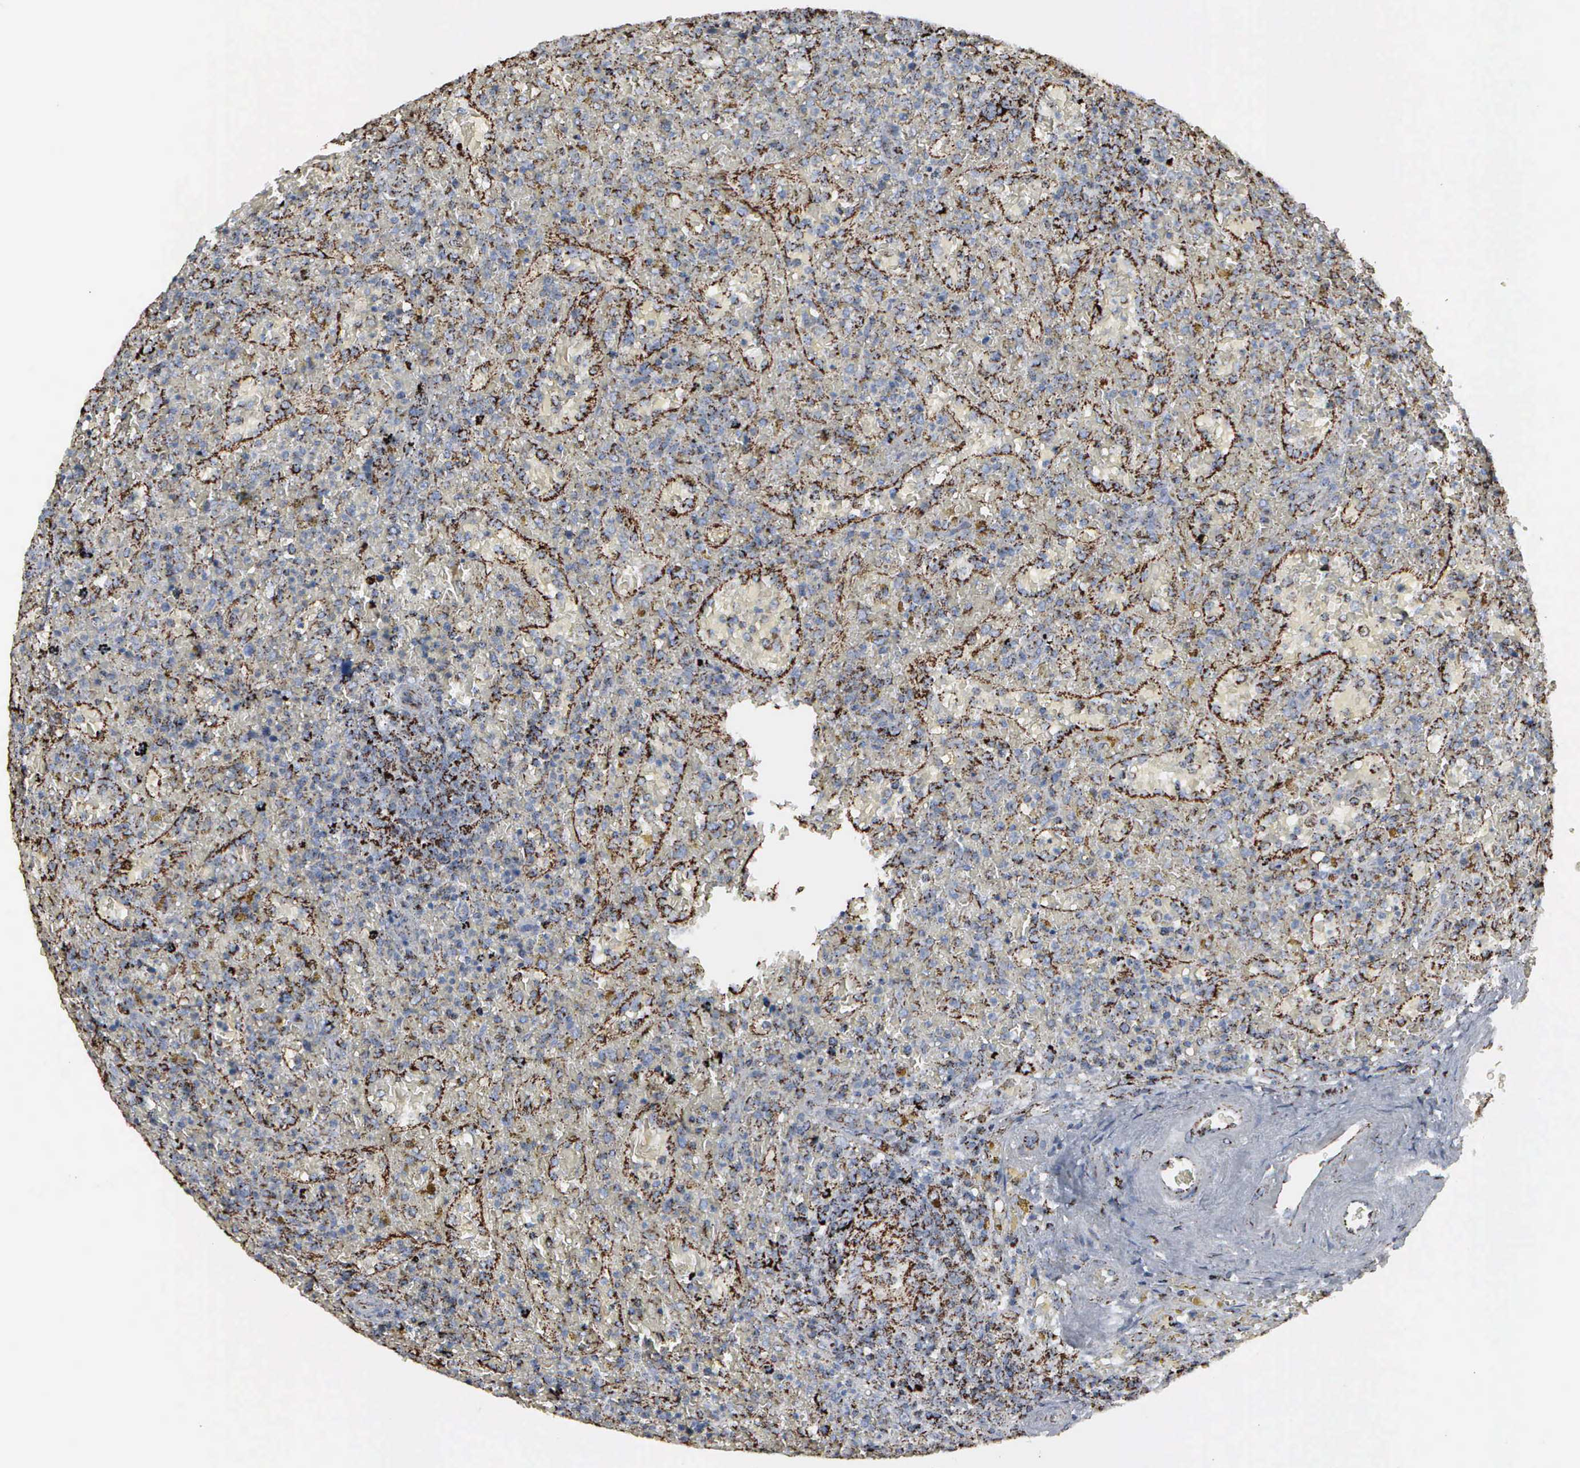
{"staining": {"intensity": "strong", "quantity": "25%-75%", "location": "cytoplasmic/membranous"}, "tissue": "lymphoma", "cell_type": "Tumor cells", "image_type": "cancer", "snomed": [{"axis": "morphology", "description": "Malignant lymphoma, non-Hodgkin's type, High grade"}, {"axis": "topography", "description": "Spleen"}, {"axis": "topography", "description": "Lymph node"}], "caption": "Protein staining reveals strong cytoplasmic/membranous positivity in about 25%-75% of tumor cells in lymphoma. The staining was performed using DAB (3,3'-diaminobenzidine) to visualize the protein expression in brown, while the nuclei were stained in blue with hematoxylin (Magnification: 20x).", "gene": "HSPA9", "patient": {"sex": "female", "age": 70}}